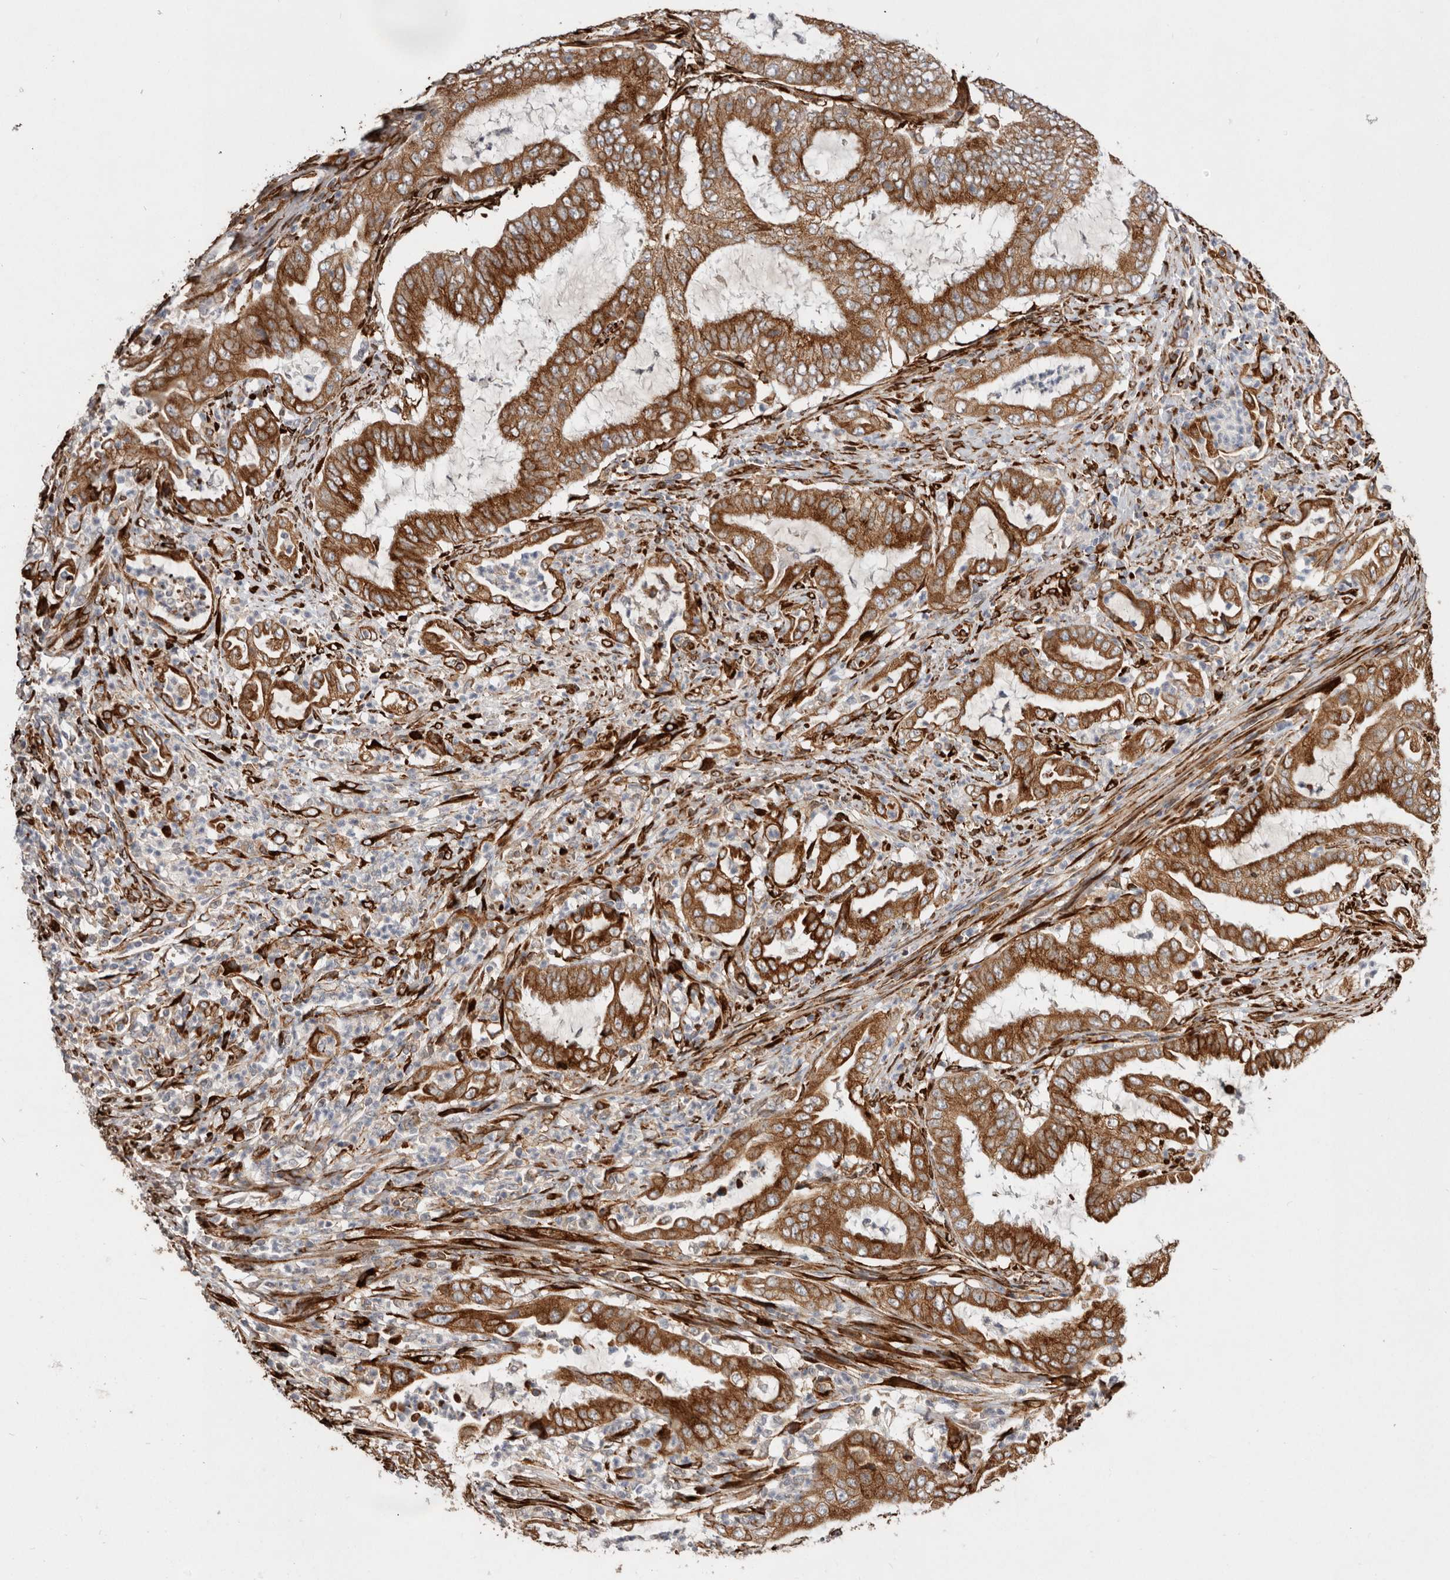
{"staining": {"intensity": "strong", "quantity": ">75%", "location": "cytoplasmic/membranous"}, "tissue": "endometrial cancer", "cell_type": "Tumor cells", "image_type": "cancer", "snomed": [{"axis": "morphology", "description": "Adenocarcinoma, NOS"}, {"axis": "topography", "description": "Endometrium"}], "caption": "Human endometrial adenocarcinoma stained with a protein marker exhibits strong staining in tumor cells.", "gene": "WDTC1", "patient": {"sex": "female", "age": 51}}